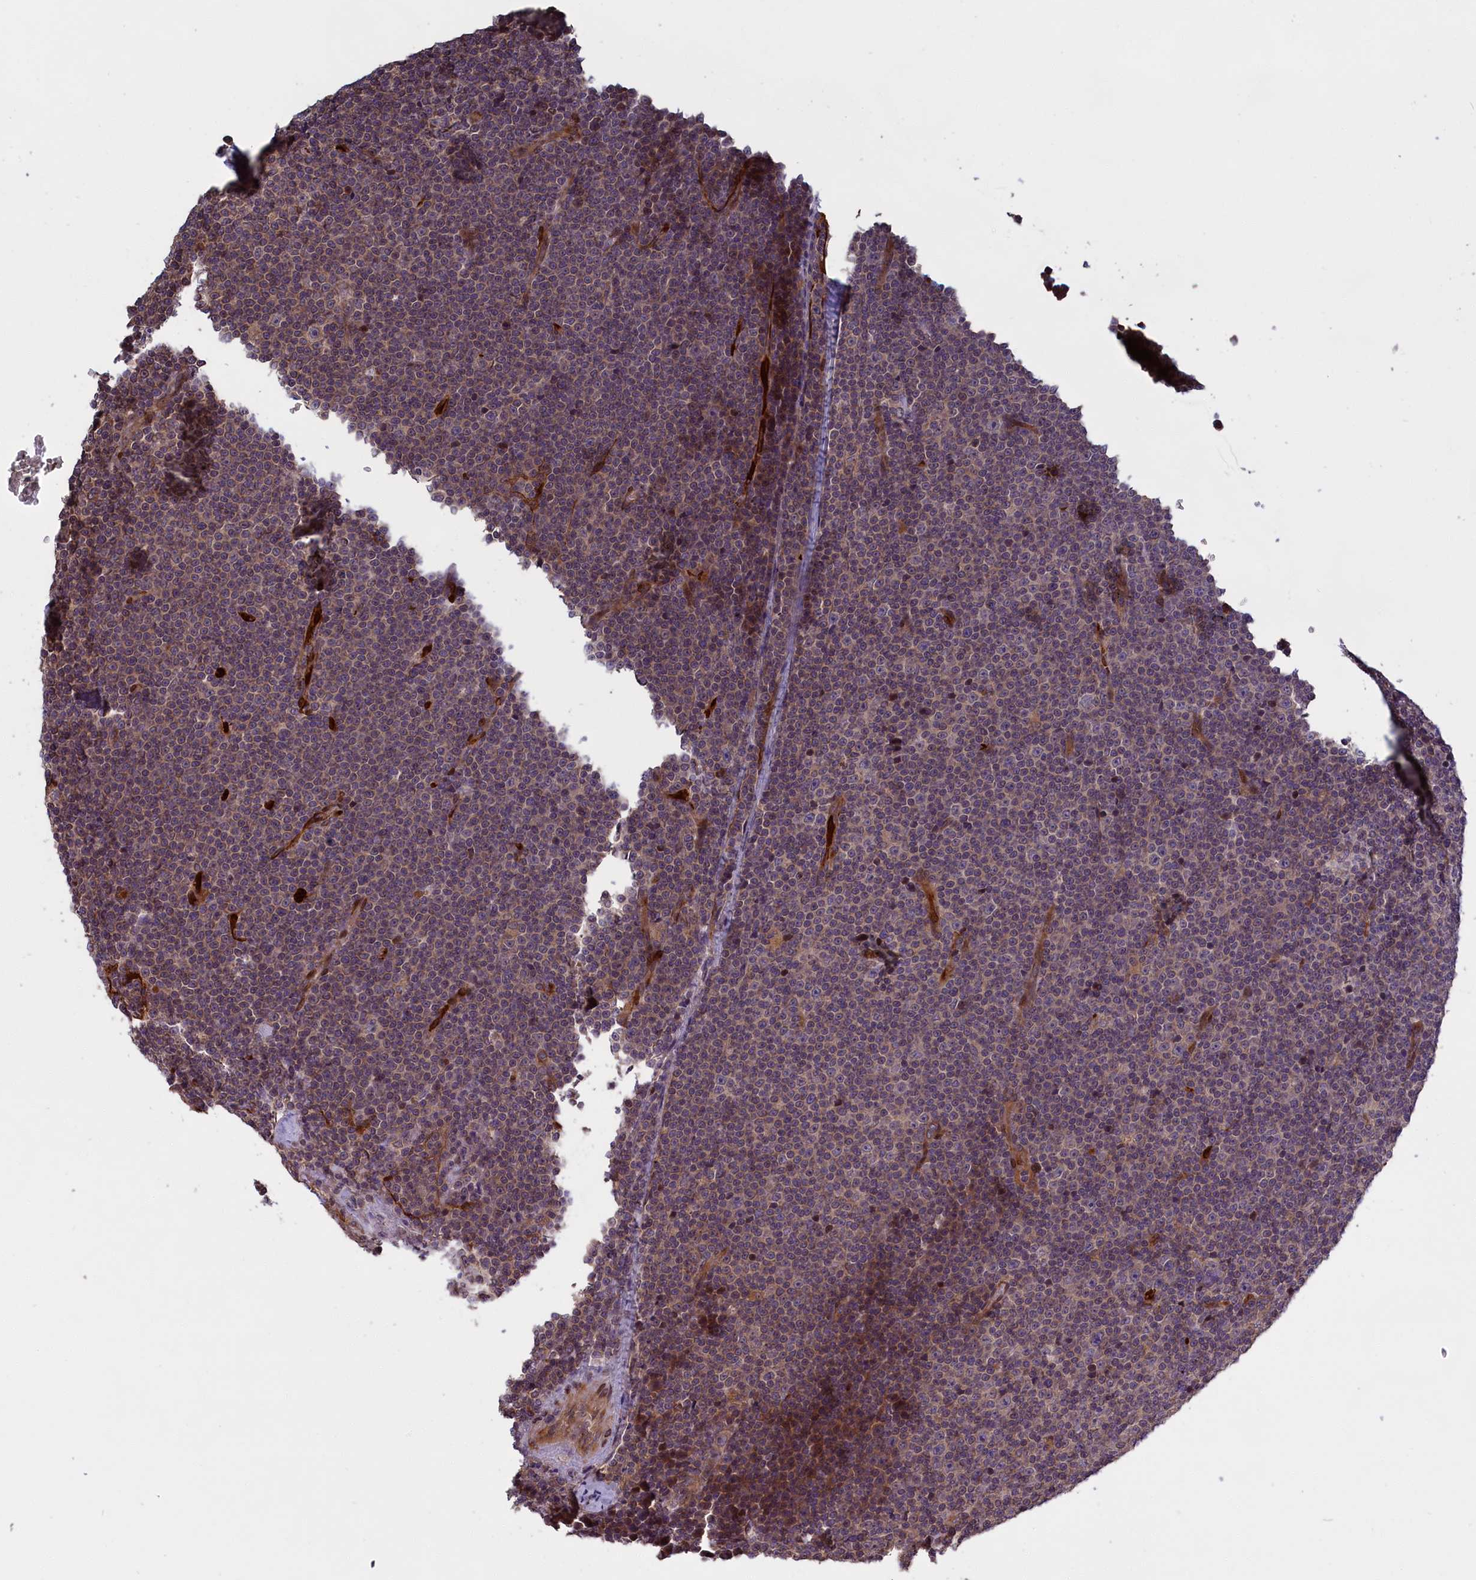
{"staining": {"intensity": "weak", "quantity": "<25%", "location": "nuclear"}, "tissue": "lymphoma", "cell_type": "Tumor cells", "image_type": "cancer", "snomed": [{"axis": "morphology", "description": "Malignant lymphoma, non-Hodgkin's type, Low grade"}, {"axis": "topography", "description": "Lymph node"}], "caption": "An immunohistochemistry (IHC) histopathology image of low-grade malignant lymphoma, non-Hodgkin's type is shown. There is no staining in tumor cells of low-grade malignant lymphoma, non-Hodgkin's type.", "gene": "DENND1B", "patient": {"sex": "female", "age": 67}}